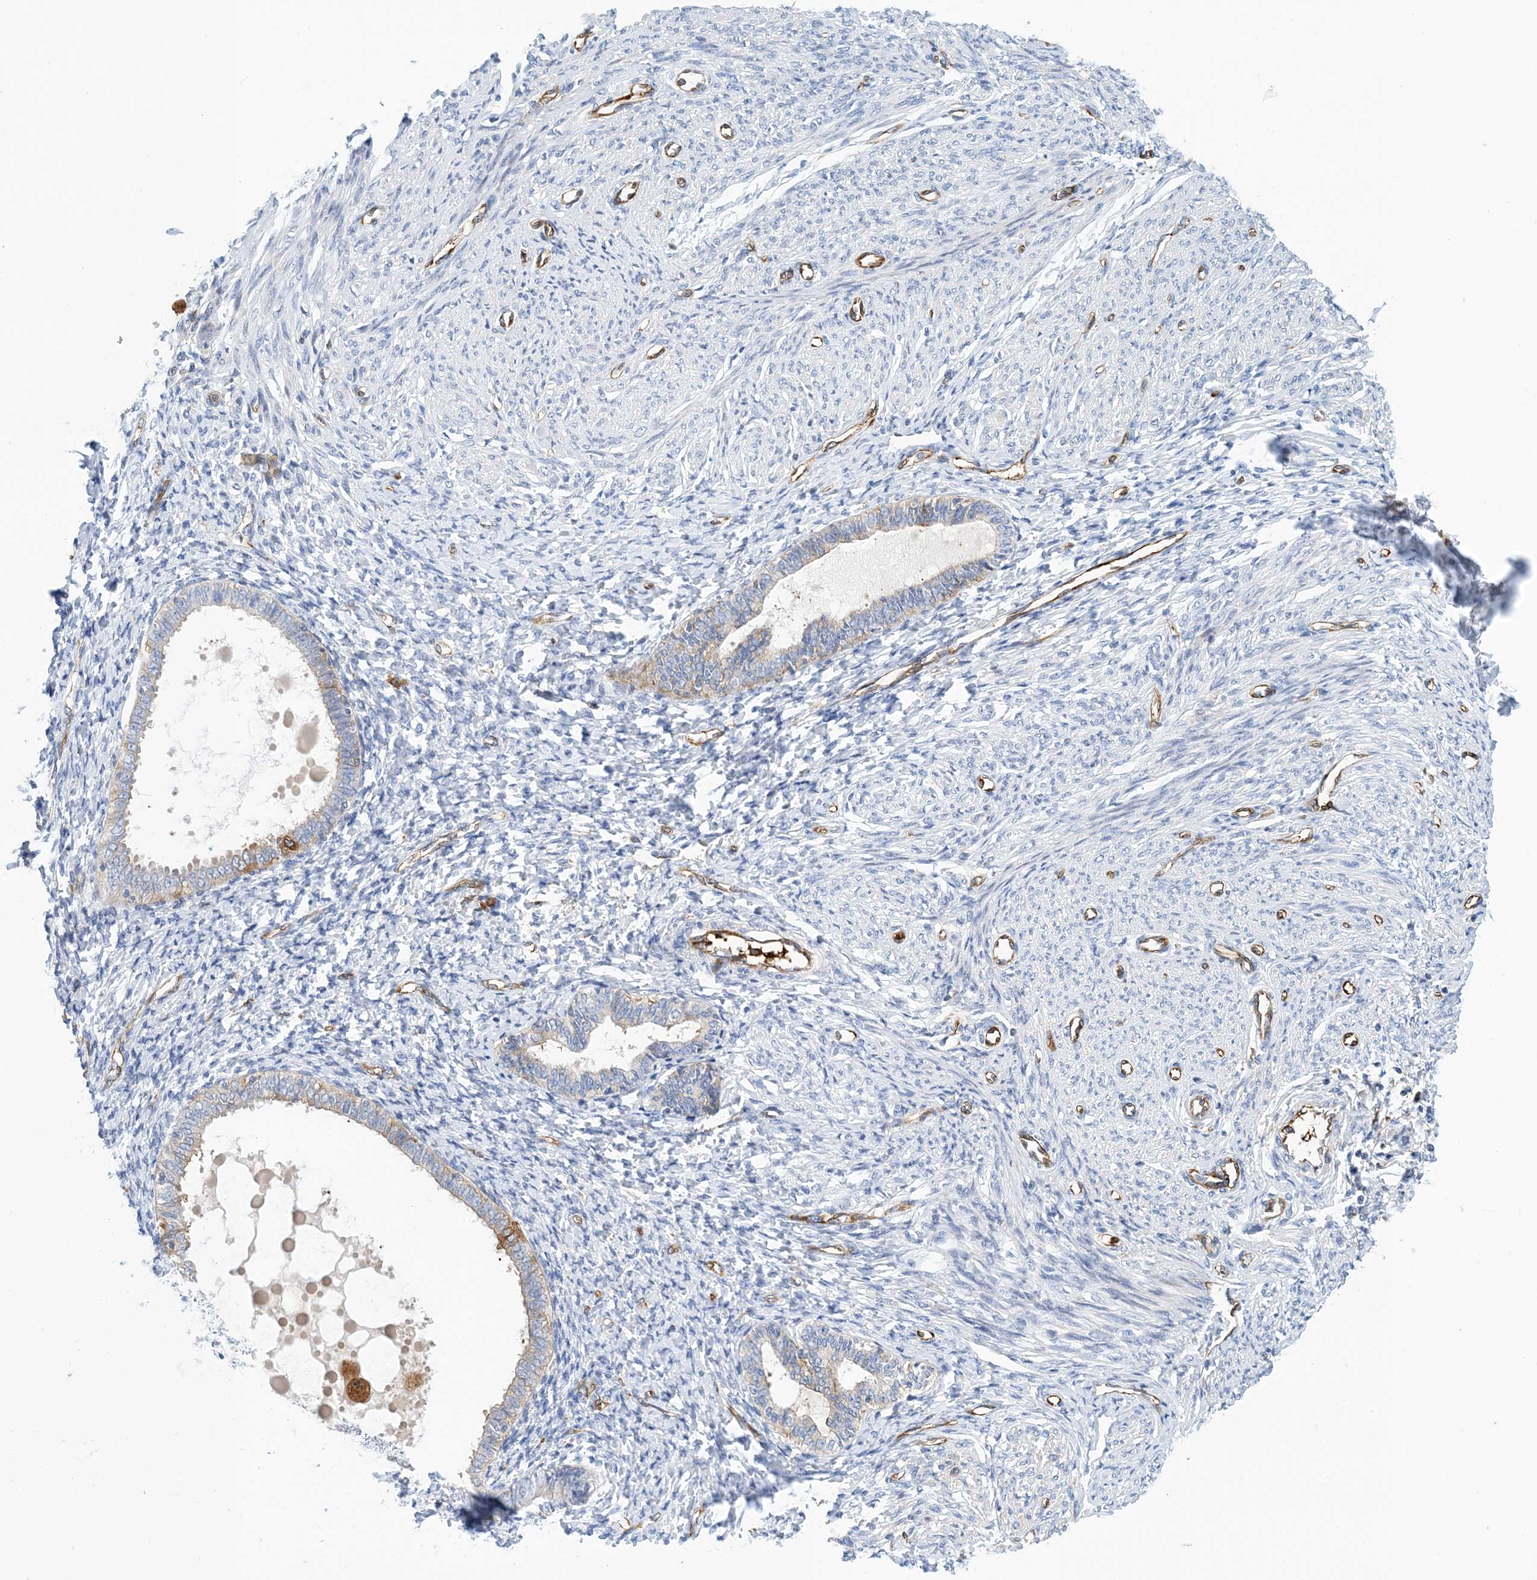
{"staining": {"intensity": "negative", "quantity": "none", "location": "none"}, "tissue": "endometrium", "cell_type": "Cells in endometrial stroma", "image_type": "normal", "snomed": [{"axis": "morphology", "description": "Normal tissue, NOS"}, {"axis": "topography", "description": "Endometrium"}], "caption": "IHC of unremarkable endometrium shows no staining in cells in endometrial stroma. (DAB immunohistochemistry (IHC) with hematoxylin counter stain).", "gene": "PCDHA2", "patient": {"sex": "female", "age": 72}}